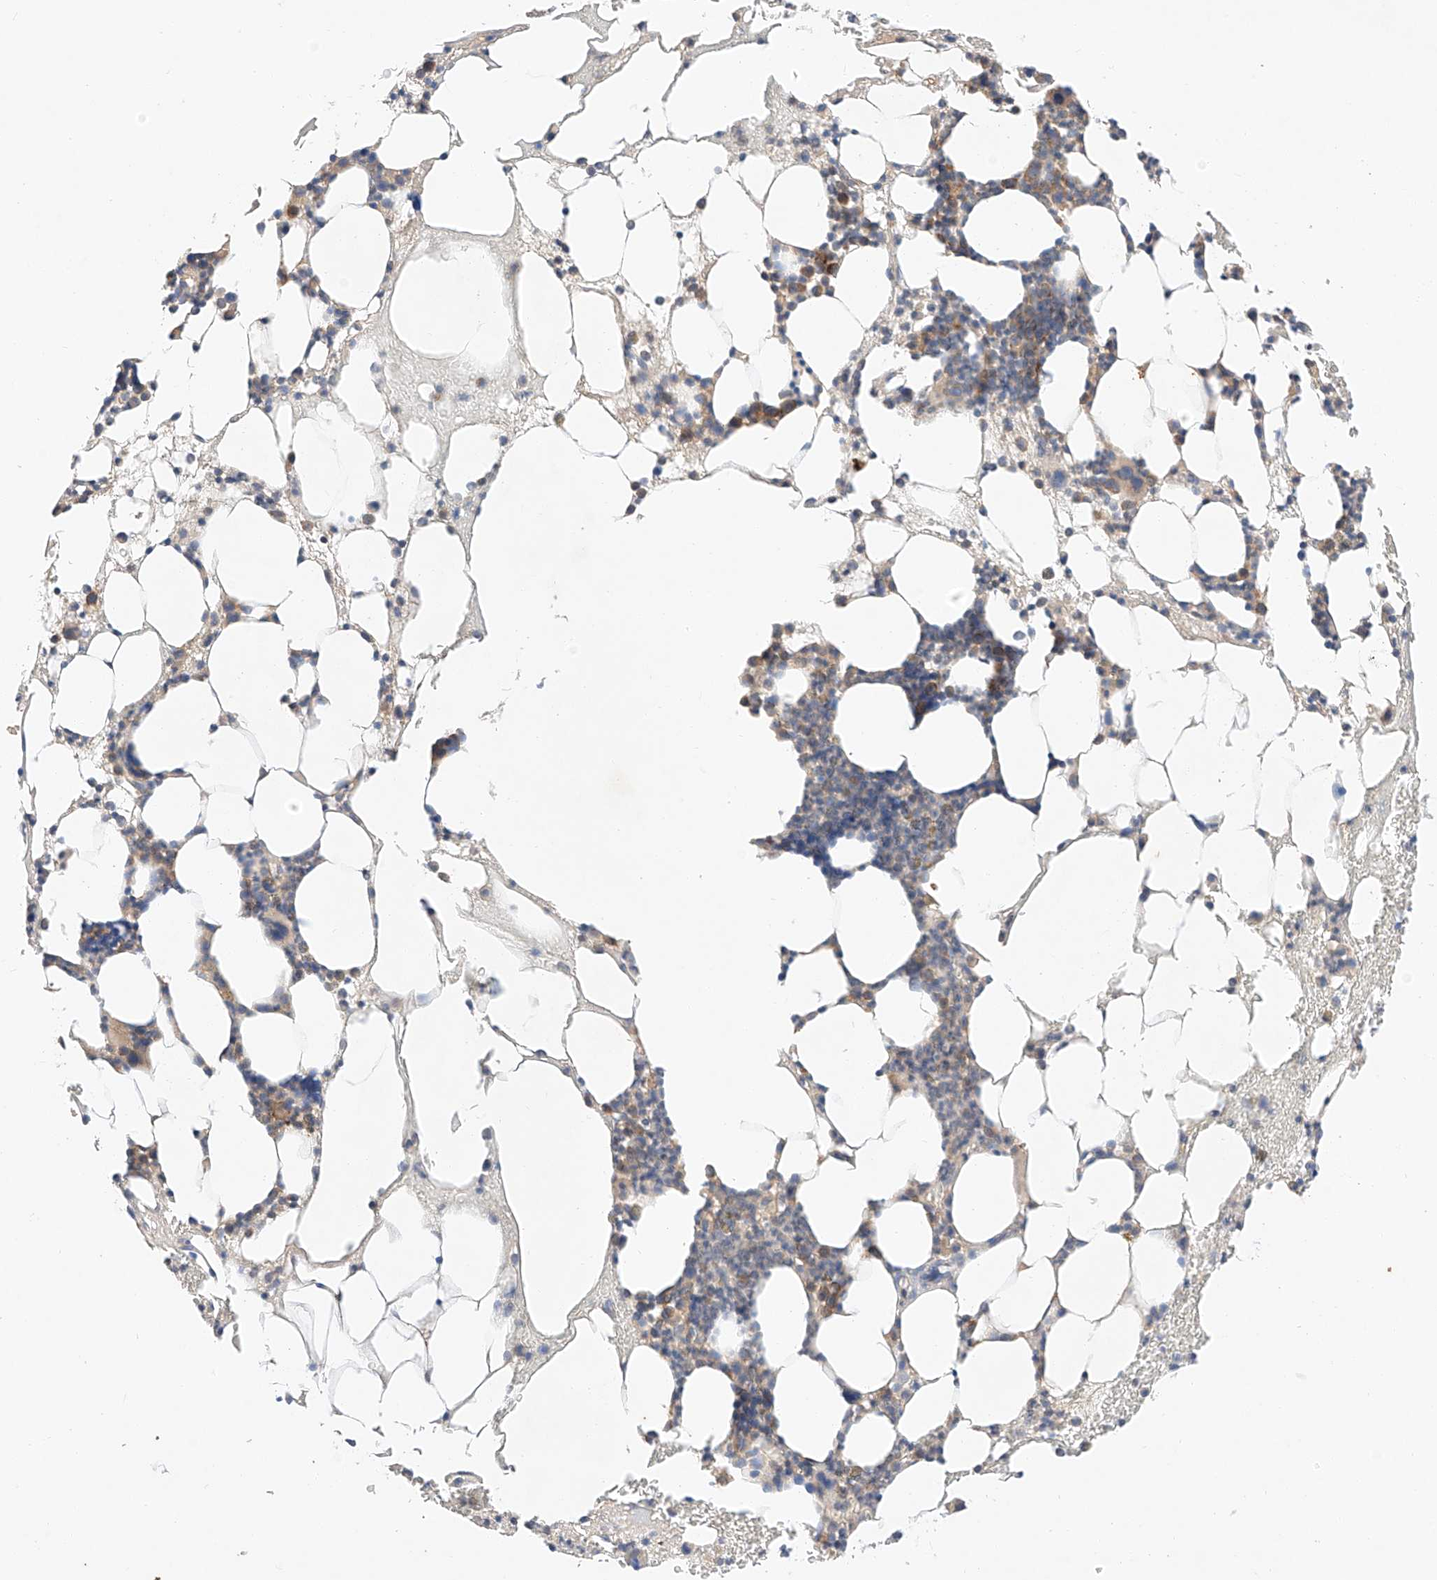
{"staining": {"intensity": "moderate", "quantity": "<25%", "location": "cytoplasmic/membranous"}, "tissue": "bone marrow", "cell_type": "Hematopoietic cells", "image_type": "normal", "snomed": [{"axis": "morphology", "description": "Normal tissue, NOS"}, {"axis": "morphology", "description": "Inflammation, NOS"}, {"axis": "topography", "description": "Bone marrow"}], "caption": "A photomicrograph showing moderate cytoplasmic/membranous expression in about <25% of hematopoietic cells in benign bone marrow, as visualized by brown immunohistochemical staining.", "gene": "C6orf118", "patient": {"sex": "female", "age": 78}}